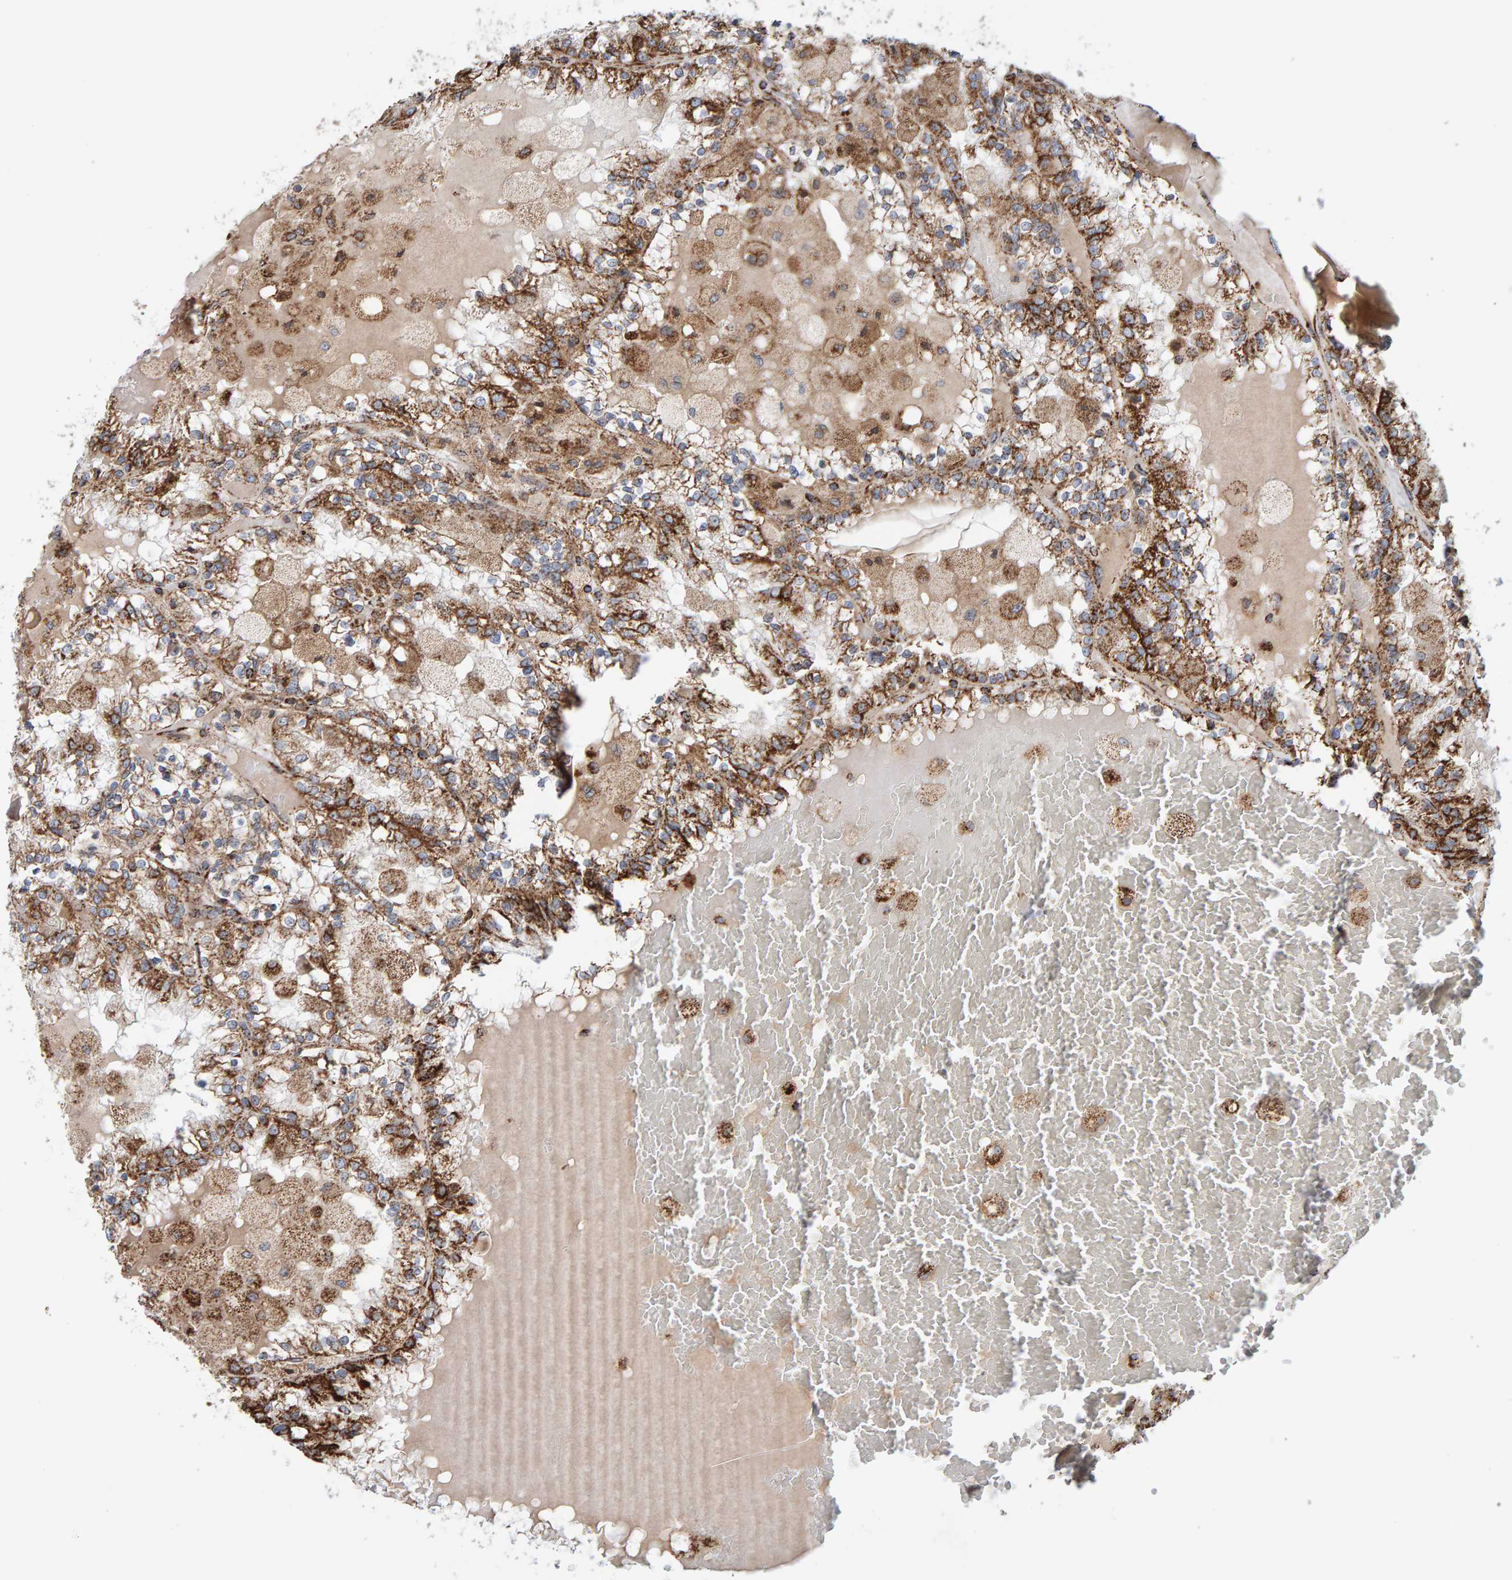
{"staining": {"intensity": "moderate", "quantity": ">75%", "location": "cytoplasmic/membranous"}, "tissue": "renal cancer", "cell_type": "Tumor cells", "image_type": "cancer", "snomed": [{"axis": "morphology", "description": "Adenocarcinoma, NOS"}, {"axis": "topography", "description": "Kidney"}], "caption": "This is a photomicrograph of immunohistochemistry (IHC) staining of renal cancer, which shows moderate staining in the cytoplasmic/membranous of tumor cells.", "gene": "MRPL45", "patient": {"sex": "female", "age": 56}}